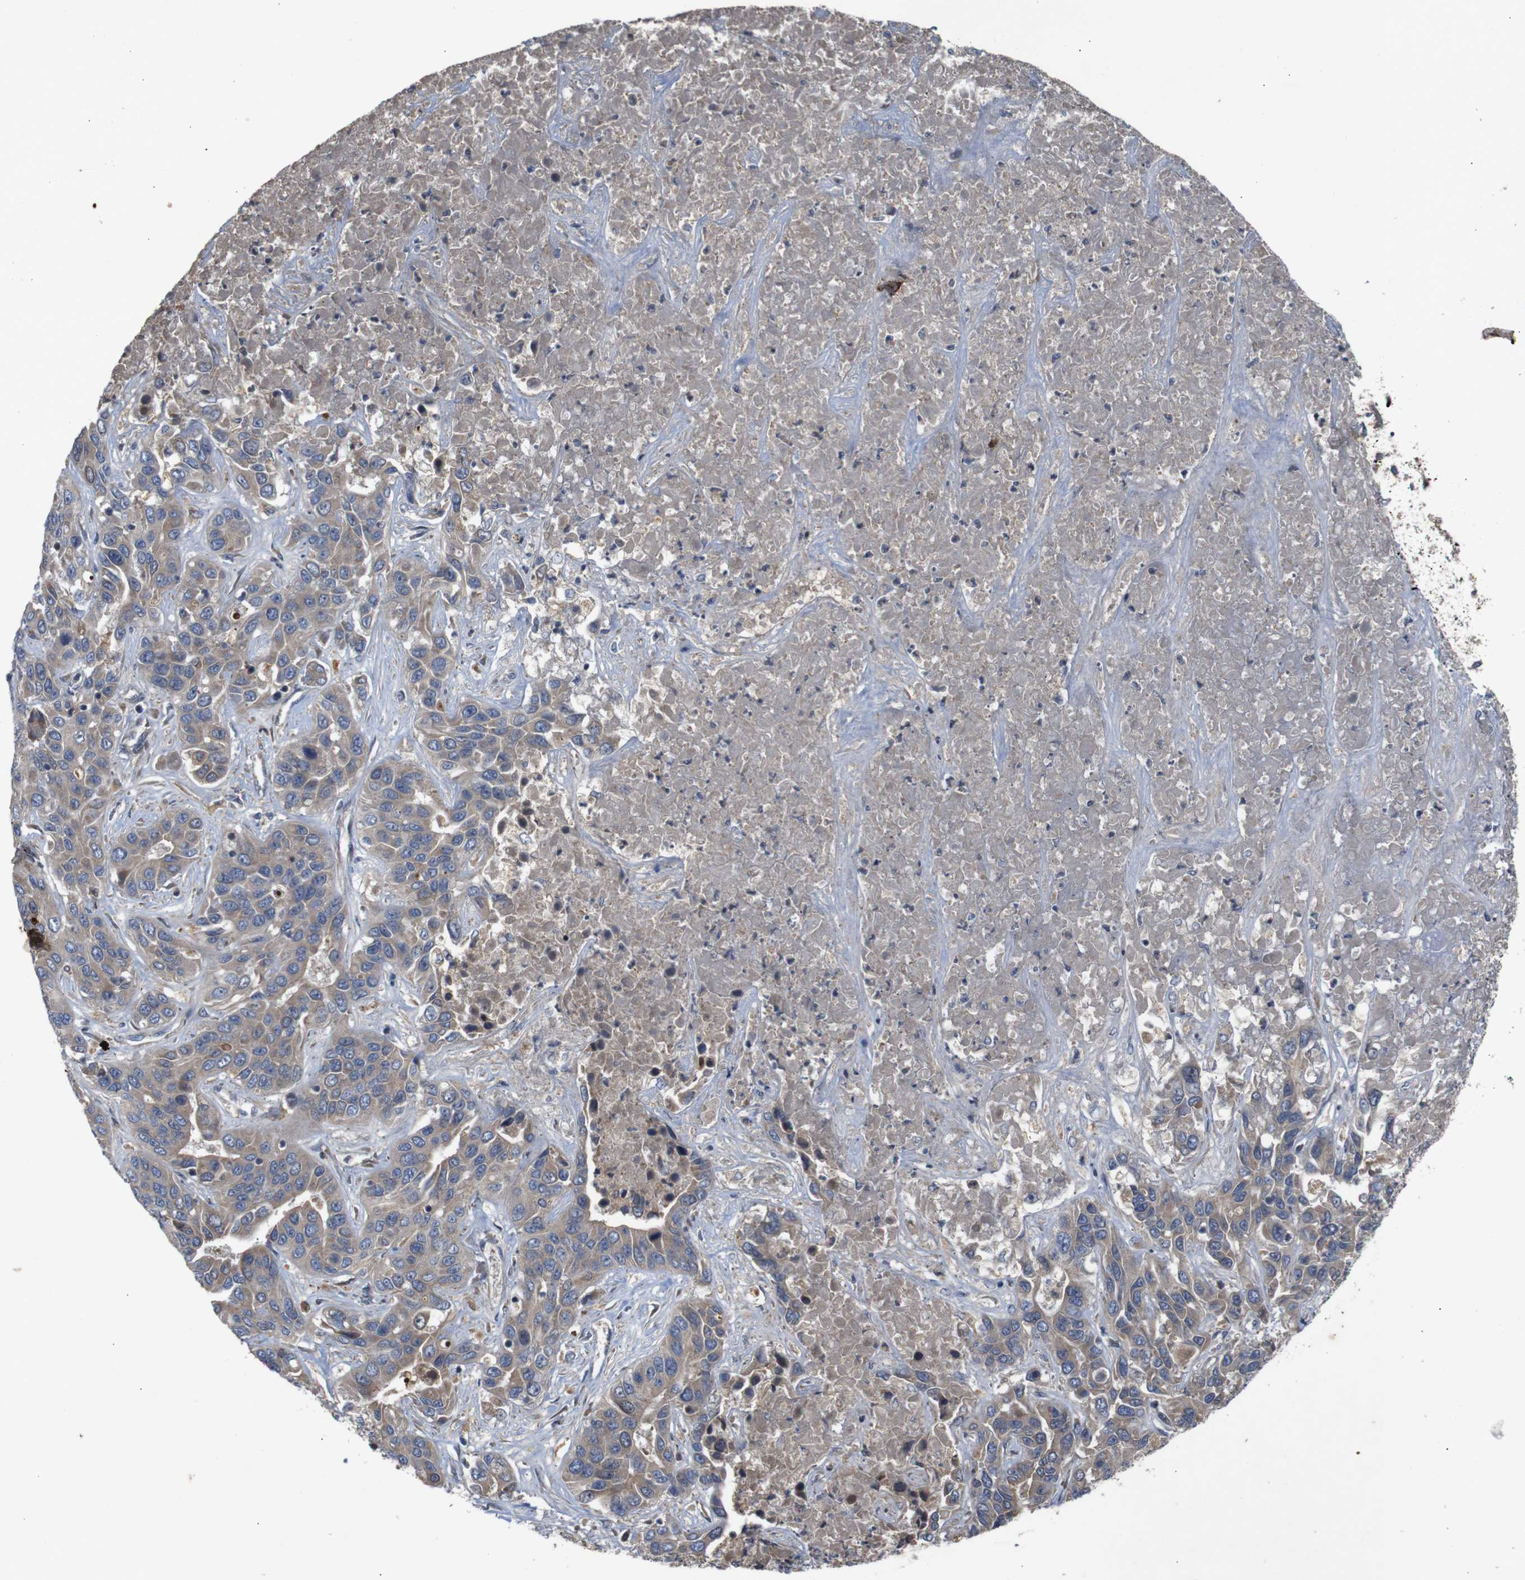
{"staining": {"intensity": "weak", "quantity": ">75%", "location": "cytoplasmic/membranous"}, "tissue": "liver cancer", "cell_type": "Tumor cells", "image_type": "cancer", "snomed": [{"axis": "morphology", "description": "Cholangiocarcinoma"}, {"axis": "topography", "description": "Liver"}], "caption": "Liver cancer (cholangiocarcinoma) stained for a protein (brown) displays weak cytoplasmic/membranous positive expression in approximately >75% of tumor cells.", "gene": "PTPN1", "patient": {"sex": "female", "age": 52}}